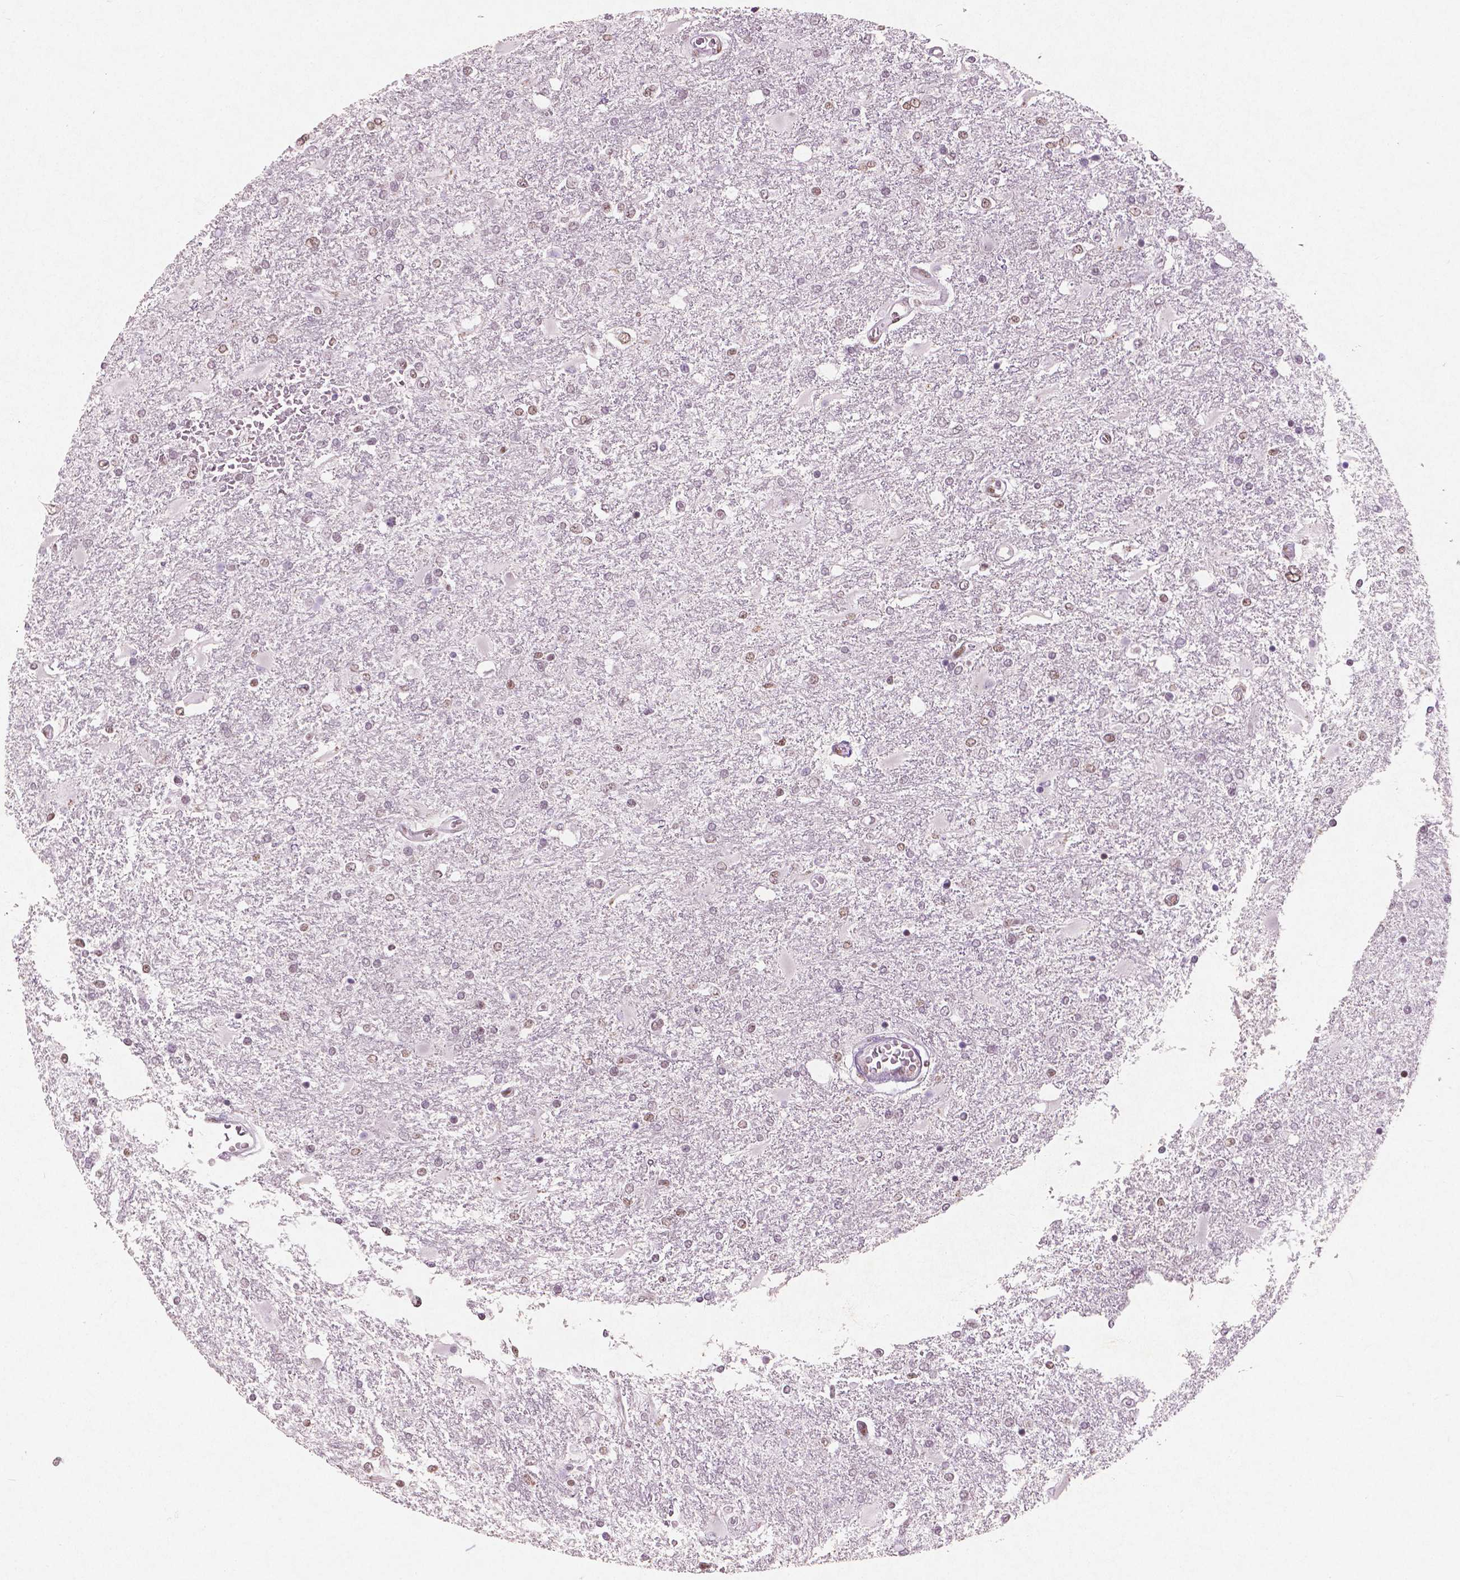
{"staining": {"intensity": "weak", "quantity": "25%-75%", "location": "nuclear"}, "tissue": "glioma", "cell_type": "Tumor cells", "image_type": "cancer", "snomed": [{"axis": "morphology", "description": "Glioma, malignant, High grade"}, {"axis": "topography", "description": "Cerebral cortex"}], "caption": "Approximately 25%-75% of tumor cells in glioma display weak nuclear protein staining as visualized by brown immunohistochemical staining.", "gene": "BRD4", "patient": {"sex": "male", "age": 79}}